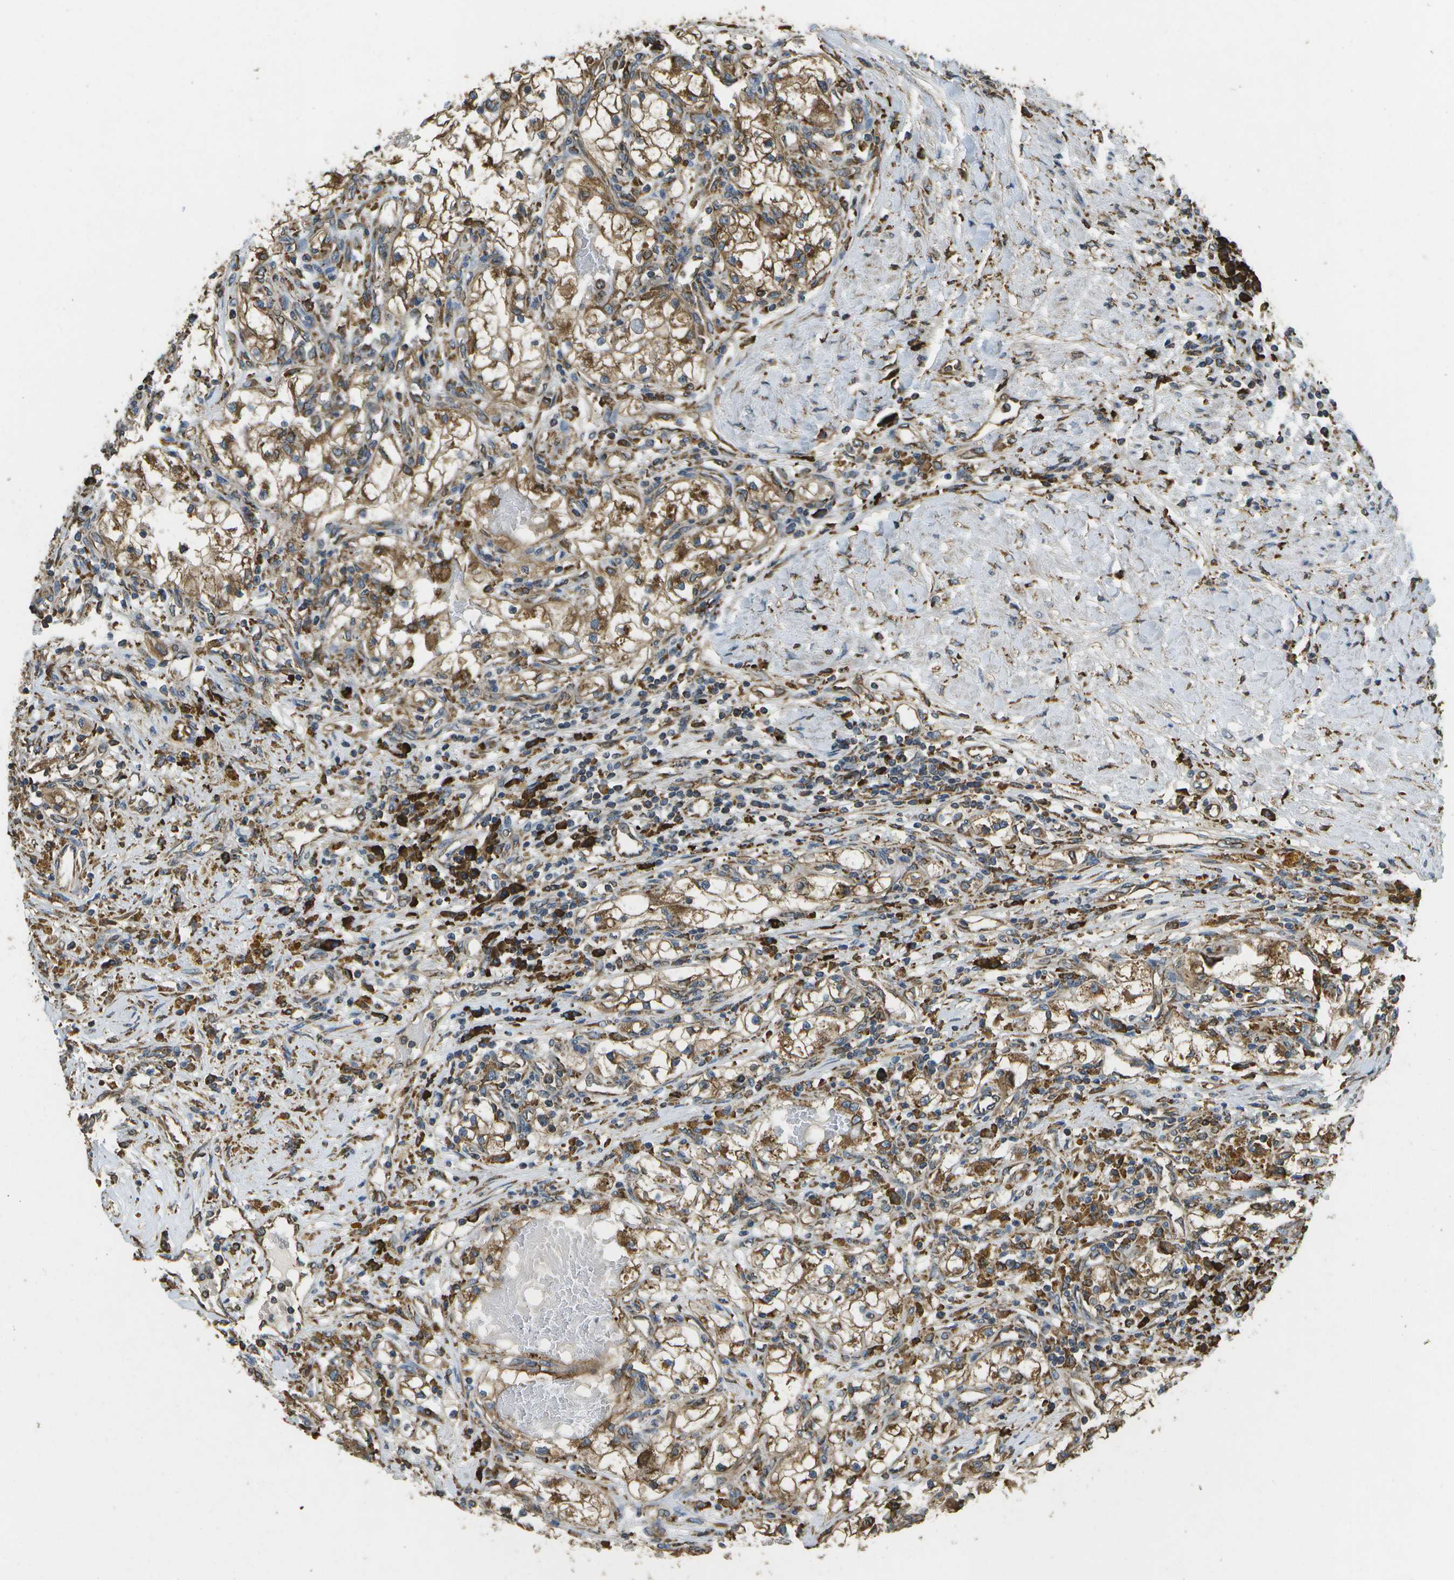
{"staining": {"intensity": "moderate", "quantity": ">75%", "location": "cytoplasmic/membranous"}, "tissue": "renal cancer", "cell_type": "Tumor cells", "image_type": "cancer", "snomed": [{"axis": "morphology", "description": "Adenocarcinoma, NOS"}, {"axis": "topography", "description": "Kidney"}], "caption": "Moderate cytoplasmic/membranous staining is present in about >75% of tumor cells in adenocarcinoma (renal).", "gene": "PDIA4", "patient": {"sex": "male", "age": 68}}